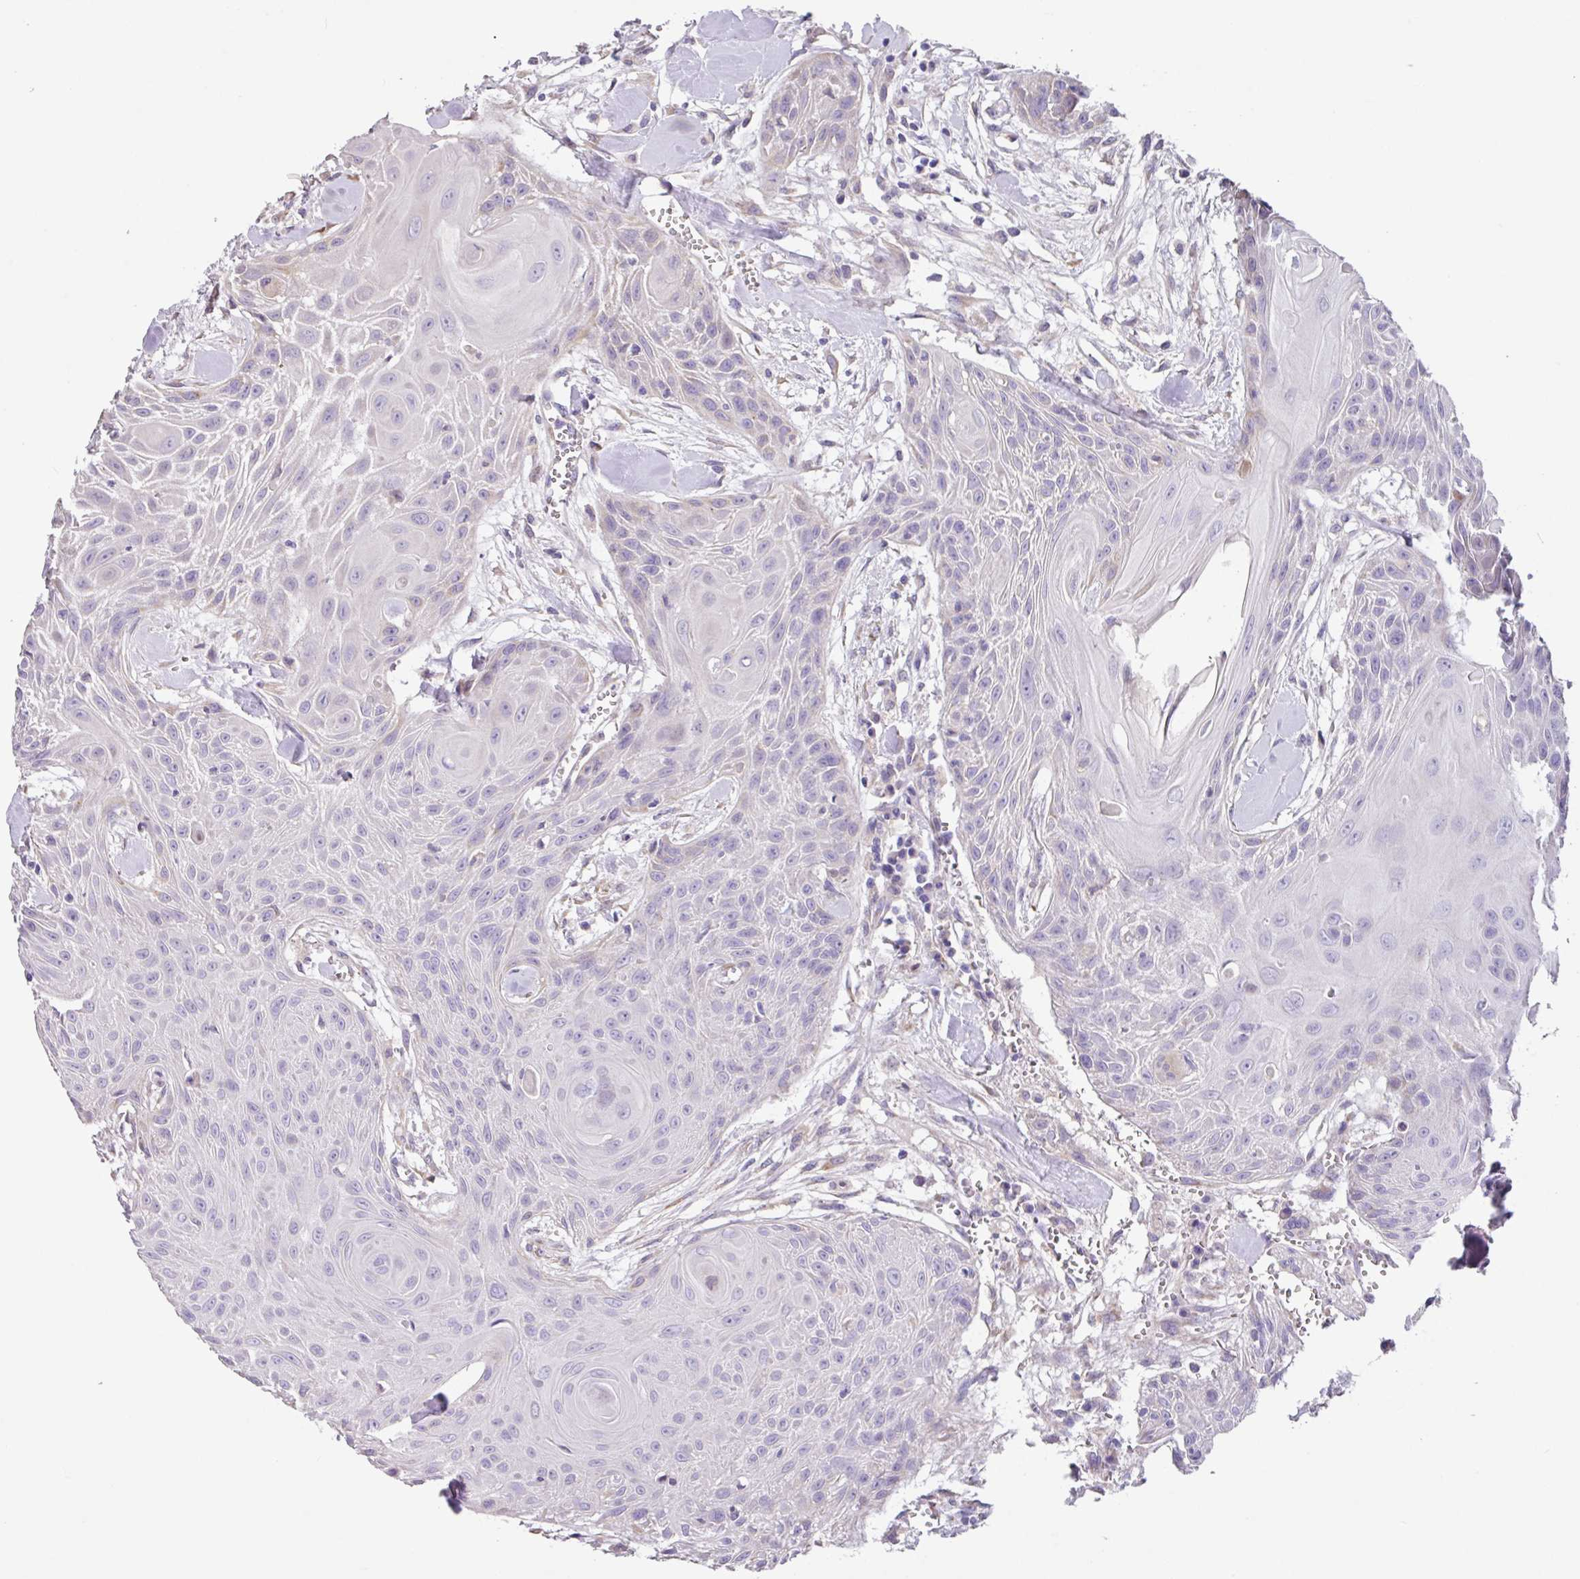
{"staining": {"intensity": "negative", "quantity": "none", "location": "none"}, "tissue": "head and neck cancer", "cell_type": "Tumor cells", "image_type": "cancer", "snomed": [{"axis": "morphology", "description": "Squamous cell carcinoma, NOS"}, {"axis": "topography", "description": "Lymph node"}, {"axis": "topography", "description": "Salivary gland"}, {"axis": "topography", "description": "Head-Neck"}], "caption": "The IHC histopathology image has no significant positivity in tumor cells of head and neck squamous cell carcinoma tissue.", "gene": "ZG16", "patient": {"sex": "female", "age": 74}}